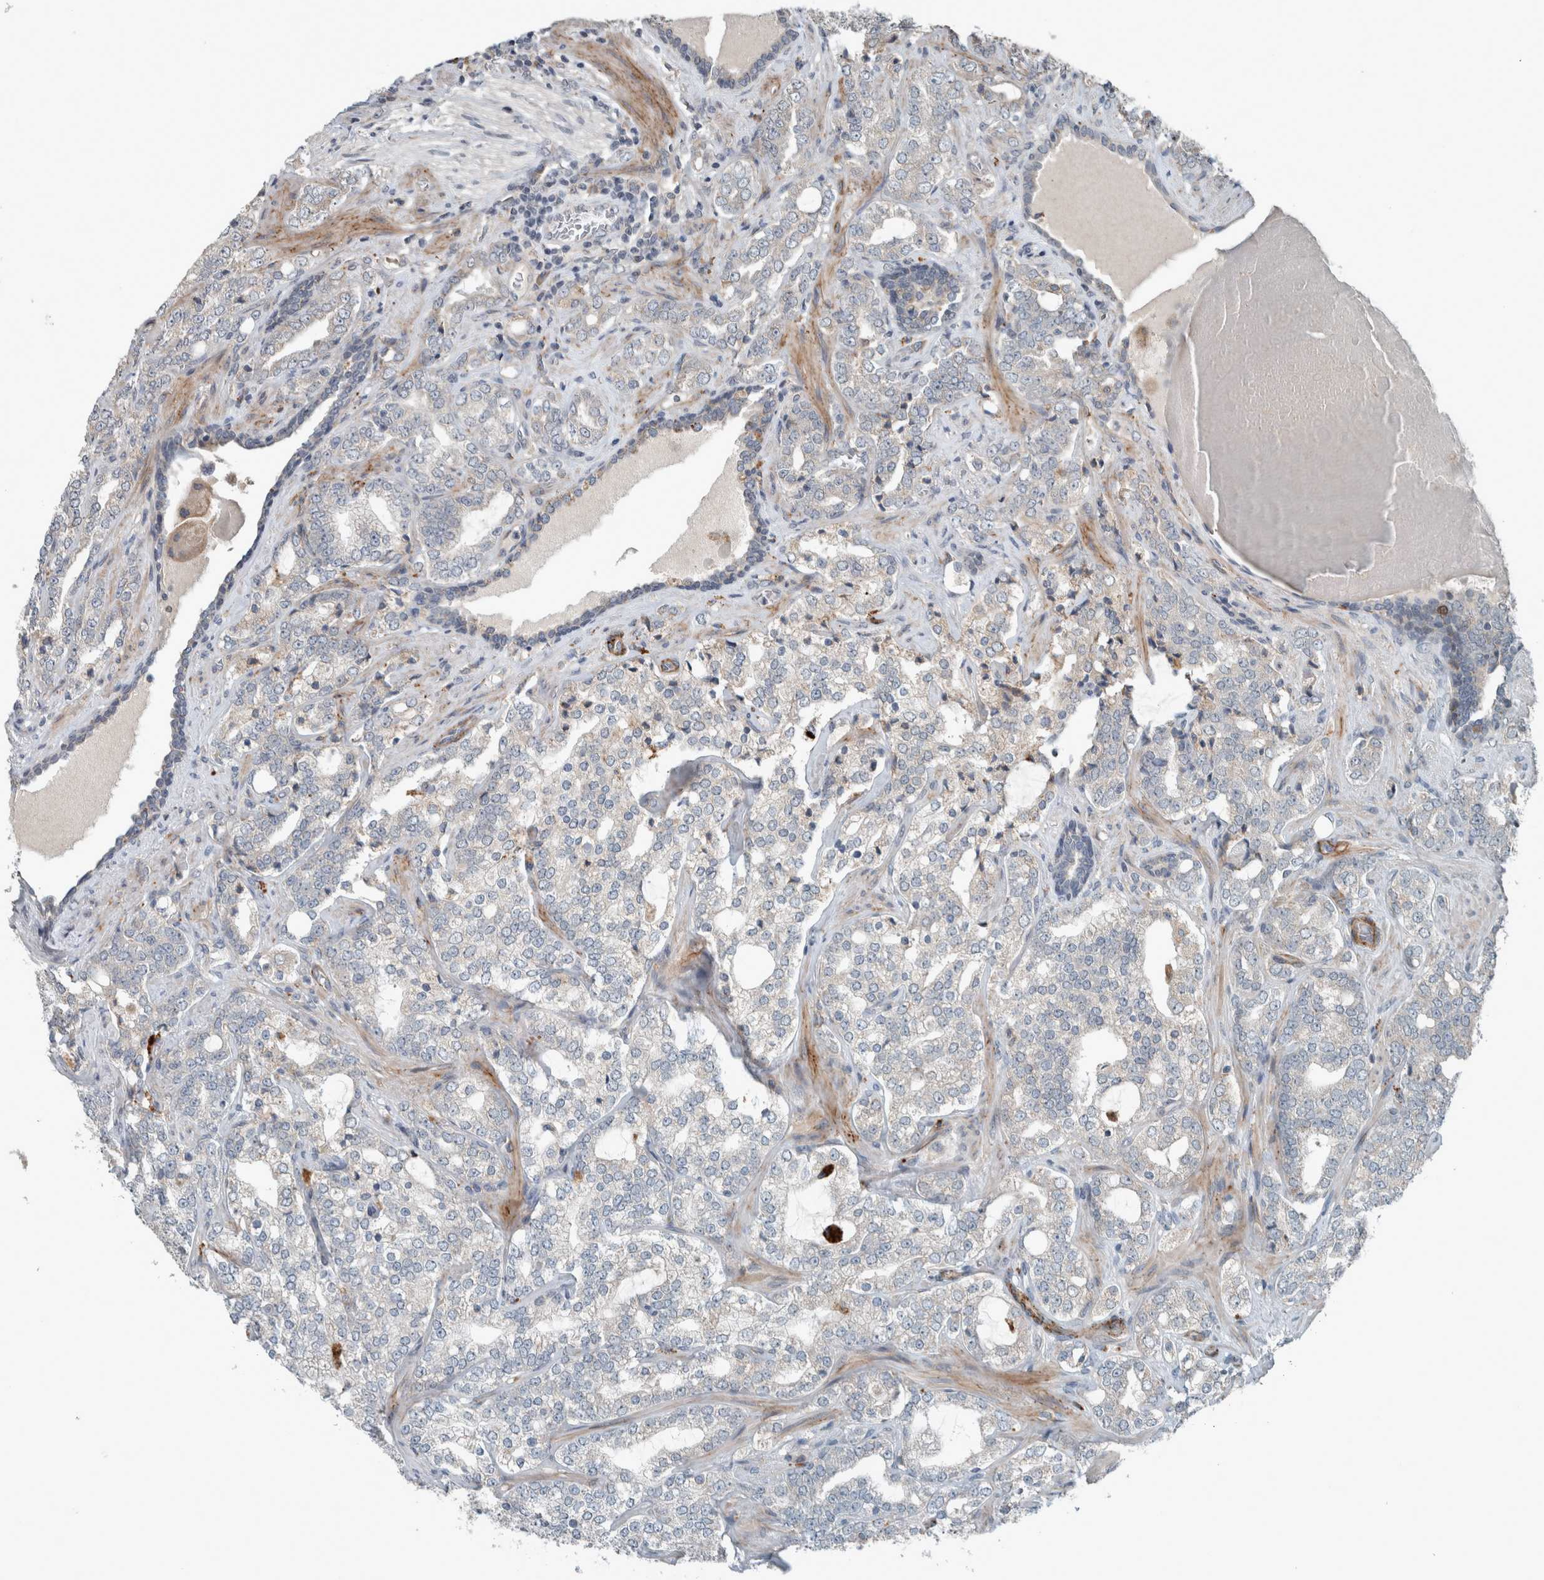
{"staining": {"intensity": "weak", "quantity": "<25%", "location": "cytoplasmic/membranous"}, "tissue": "prostate cancer", "cell_type": "Tumor cells", "image_type": "cancer", "snomed": [{"axis": "morphology", "description": "Adenocarcinoma, High grade"}, {"axis": "topography", "description": "Prostate"}], "caption": "Immunohistochemistry (IHC) micrograph of neoplastic tissue: prostate cancer stained with DAB (3,3'-diaminobenzidine) exhibits no significant protein positivity in tumor cells.", "gene": "JADE2", "patient": {"sex": "male", "age": 64}}